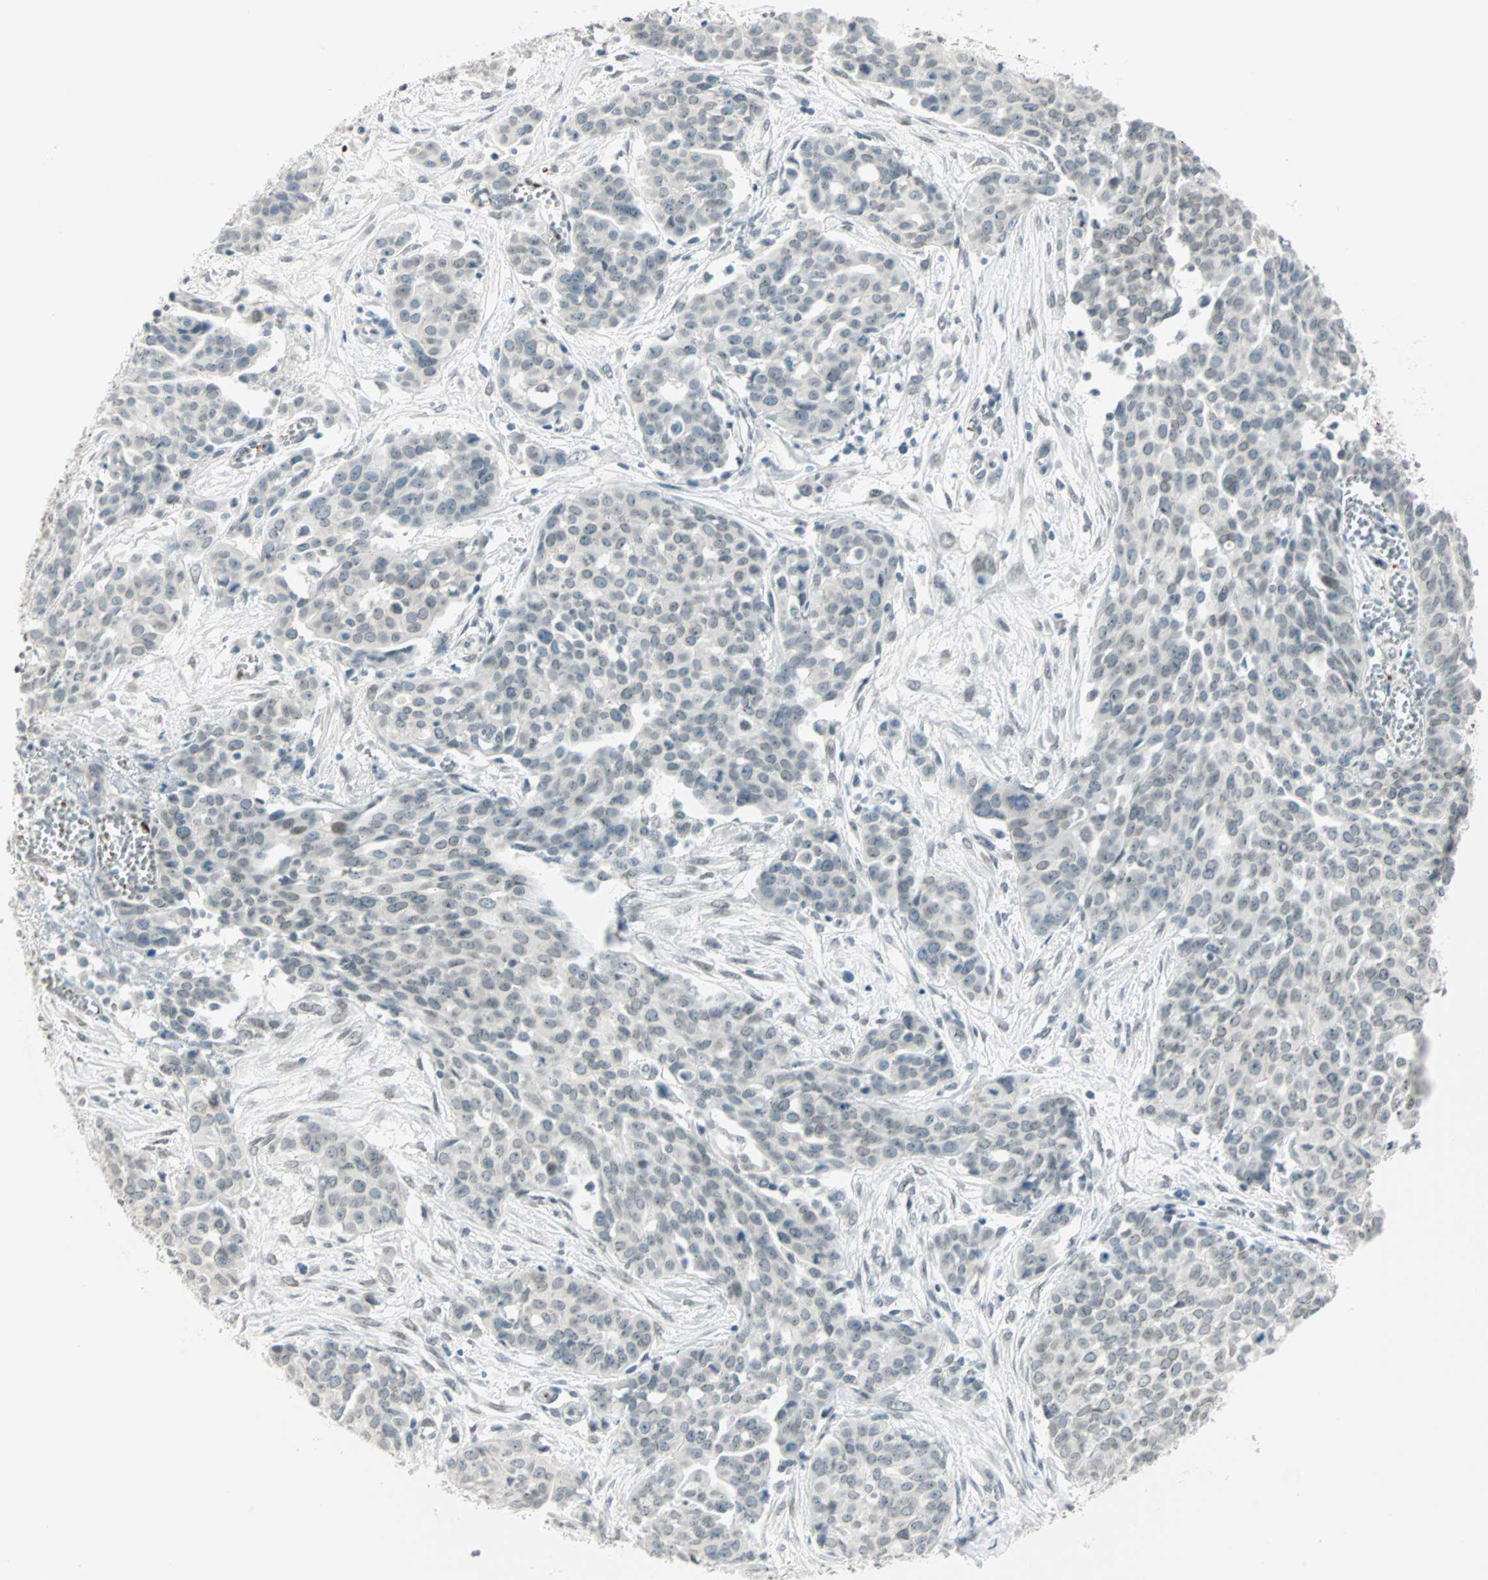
{"staining": {"intensity": "negative", "quantity": "none", "location": "none"}, "tissue": "ovarian cancer", "cell_type": "Tumor cells", "image_type": "cancer", "snomed": [{"axis": "morphology", "description": "Cystadenocarcinoma, serous, NOS"}, {"axis": "topography", "description": "Soft tissue"}, {"axis": "topography", "description": "Ovary"}], "caption": "Immunohistochemical staining of human ovarian cancer (serous cystadenocarcinoma) demonstrates no significant positivity in tumor cells.", "gene": "BCAN", "patient": {"sex": "female", "age": 57}}